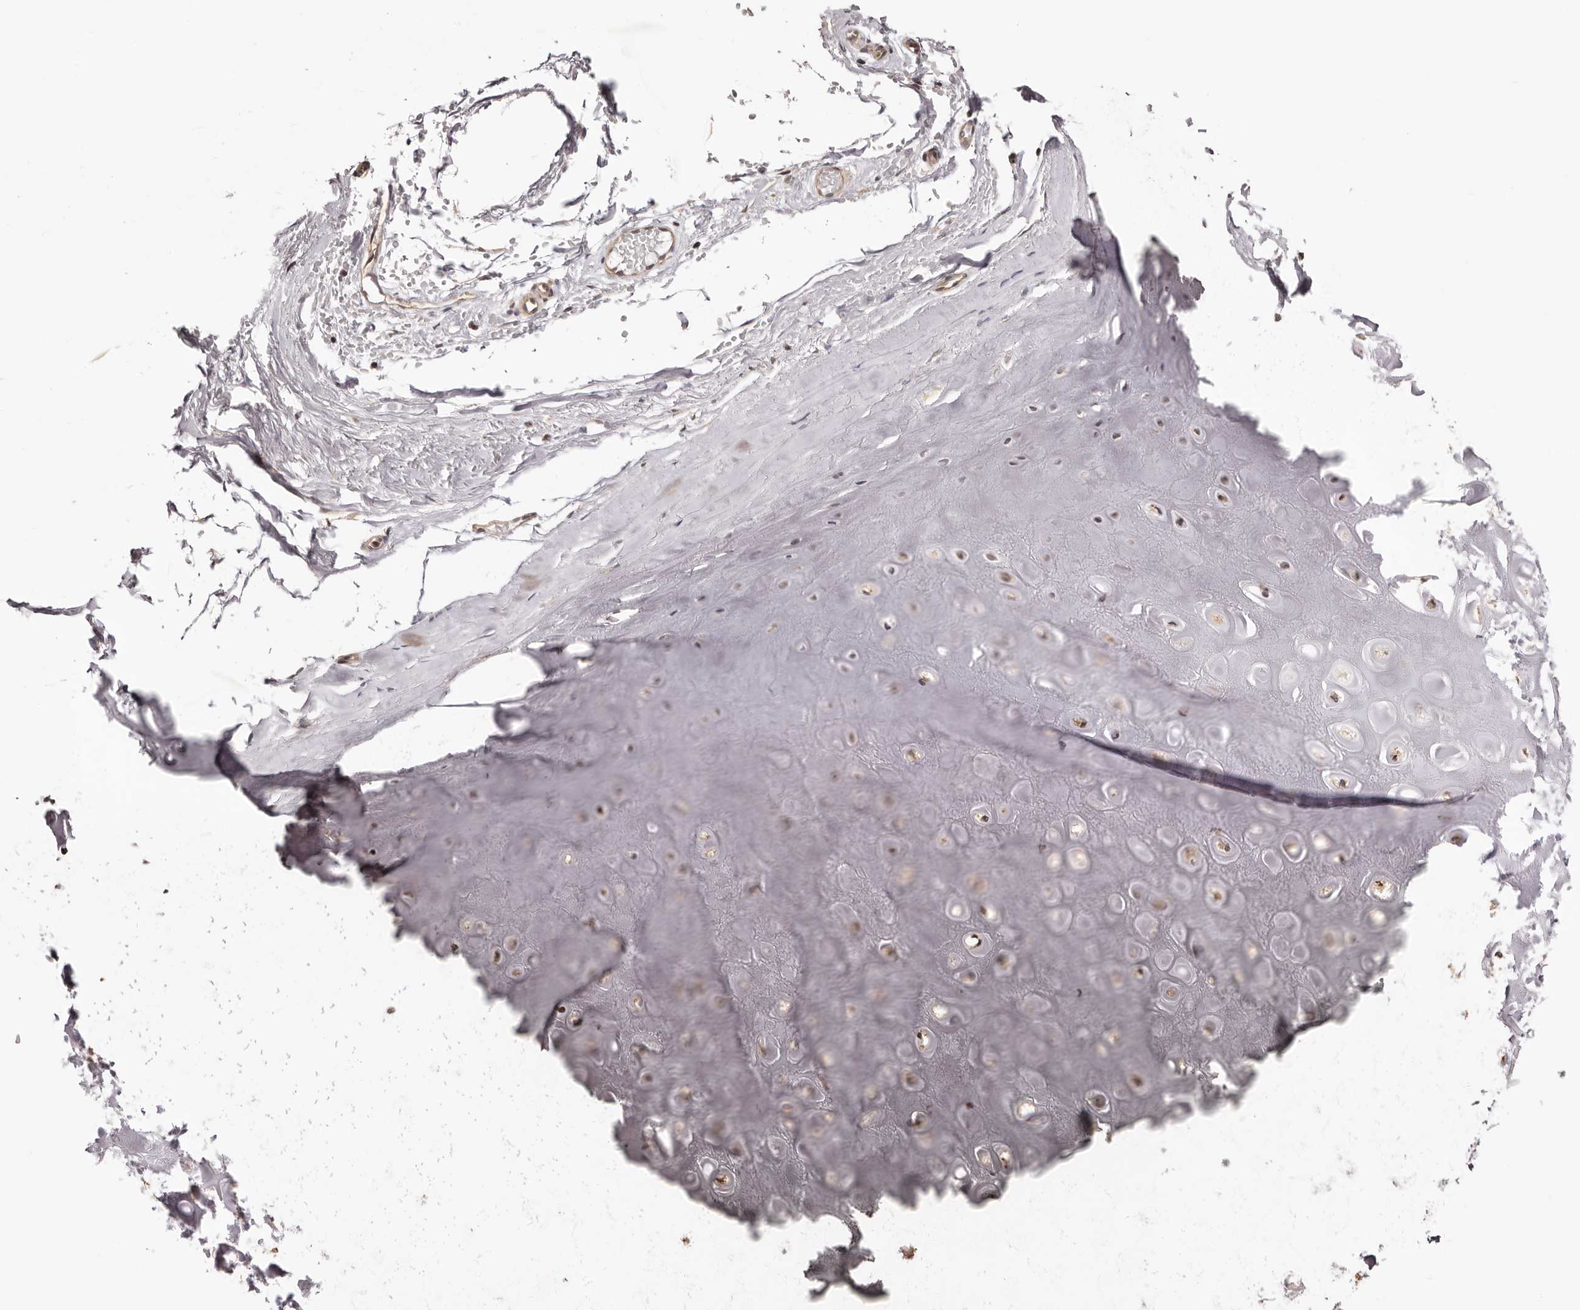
{"staining": {"intensity": "moderate", "quantity": "25%-75%", "location": "cytoplasmic/membranous,nuclear"}, "tissue": "adipose tissue", "cell_type": "Adipocytes", "image_type": "normal", "snomed": [{"axis": "morphology", "description": "Normal tissue, NOS"}, {"axis": "morphology", "description": "Basal cell carcinoma"}, {"axis": "topography", "description": "Skin"}], "caption": "Adipose tissue stained with DAB immunohistochemistry (IHC) reveals medium levels of moderate cytoplasmic/membranous,nuclear expression in about 25%-75% of adipocytes.", "gene": "NOL12", "patient": {"sex": "female", "age": 89}}